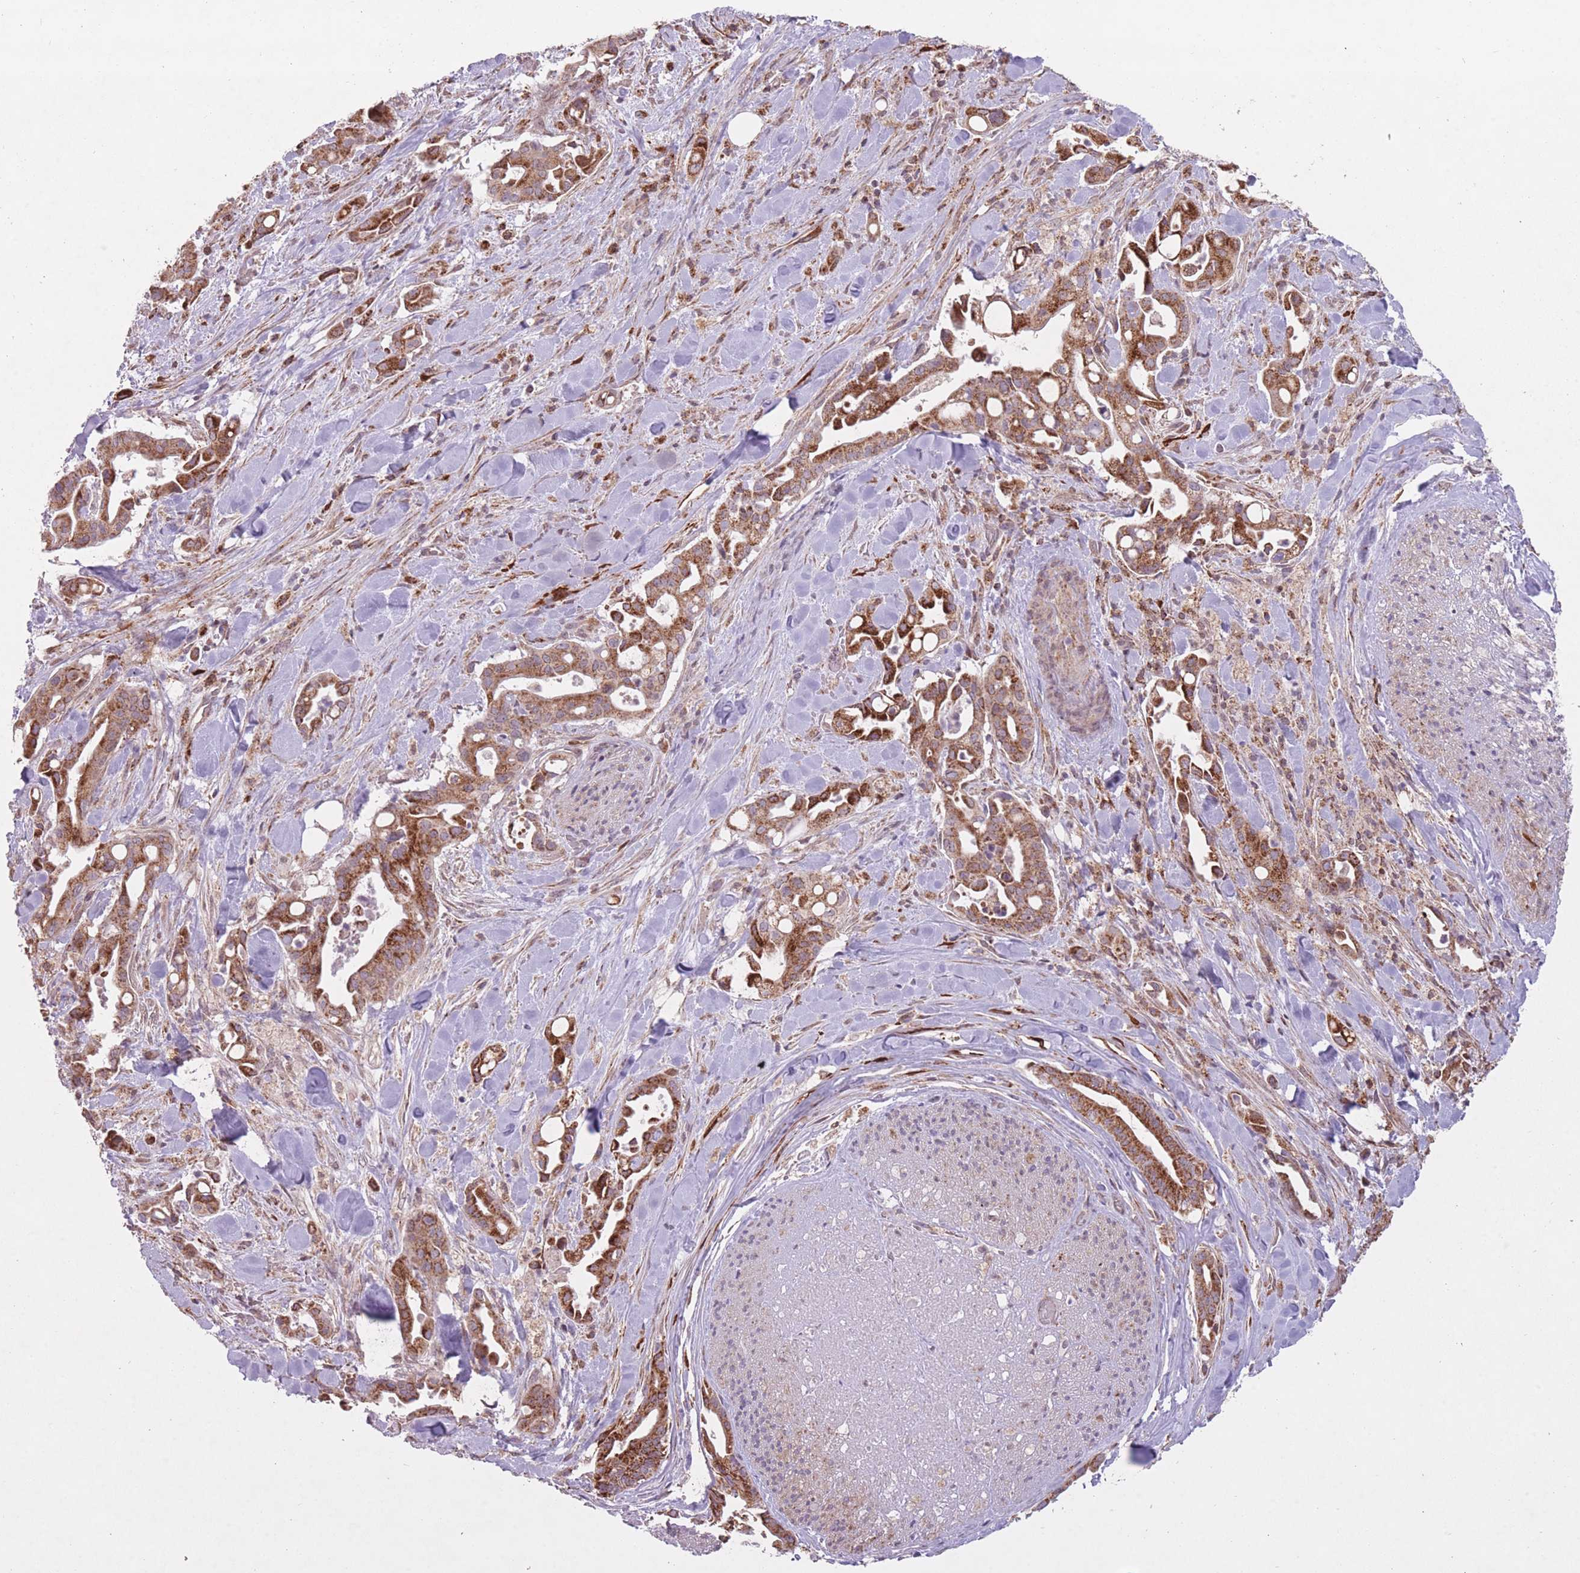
{"staining": {"intensity": "strong", "quantity": ">75%", "location": "cytoplasmic/membranous"}, "tissue": "liver cancer", "cell_type": "Tumor cells", "image_type": "cancer", "snomed": [{"axis": "morphology", "description": "Cholangiocarcinoma"}, {"axis": "topography", "description": "Liver"}], "caption": "Human cholangiocarcinoma (liver) stained for a protein (brown) exhibits strong cytoplasmic/membranous positive expression in about >75% of tumor cells.", "gene": "DPYSL4", "patient": {"sex": "female", "age": 68}}